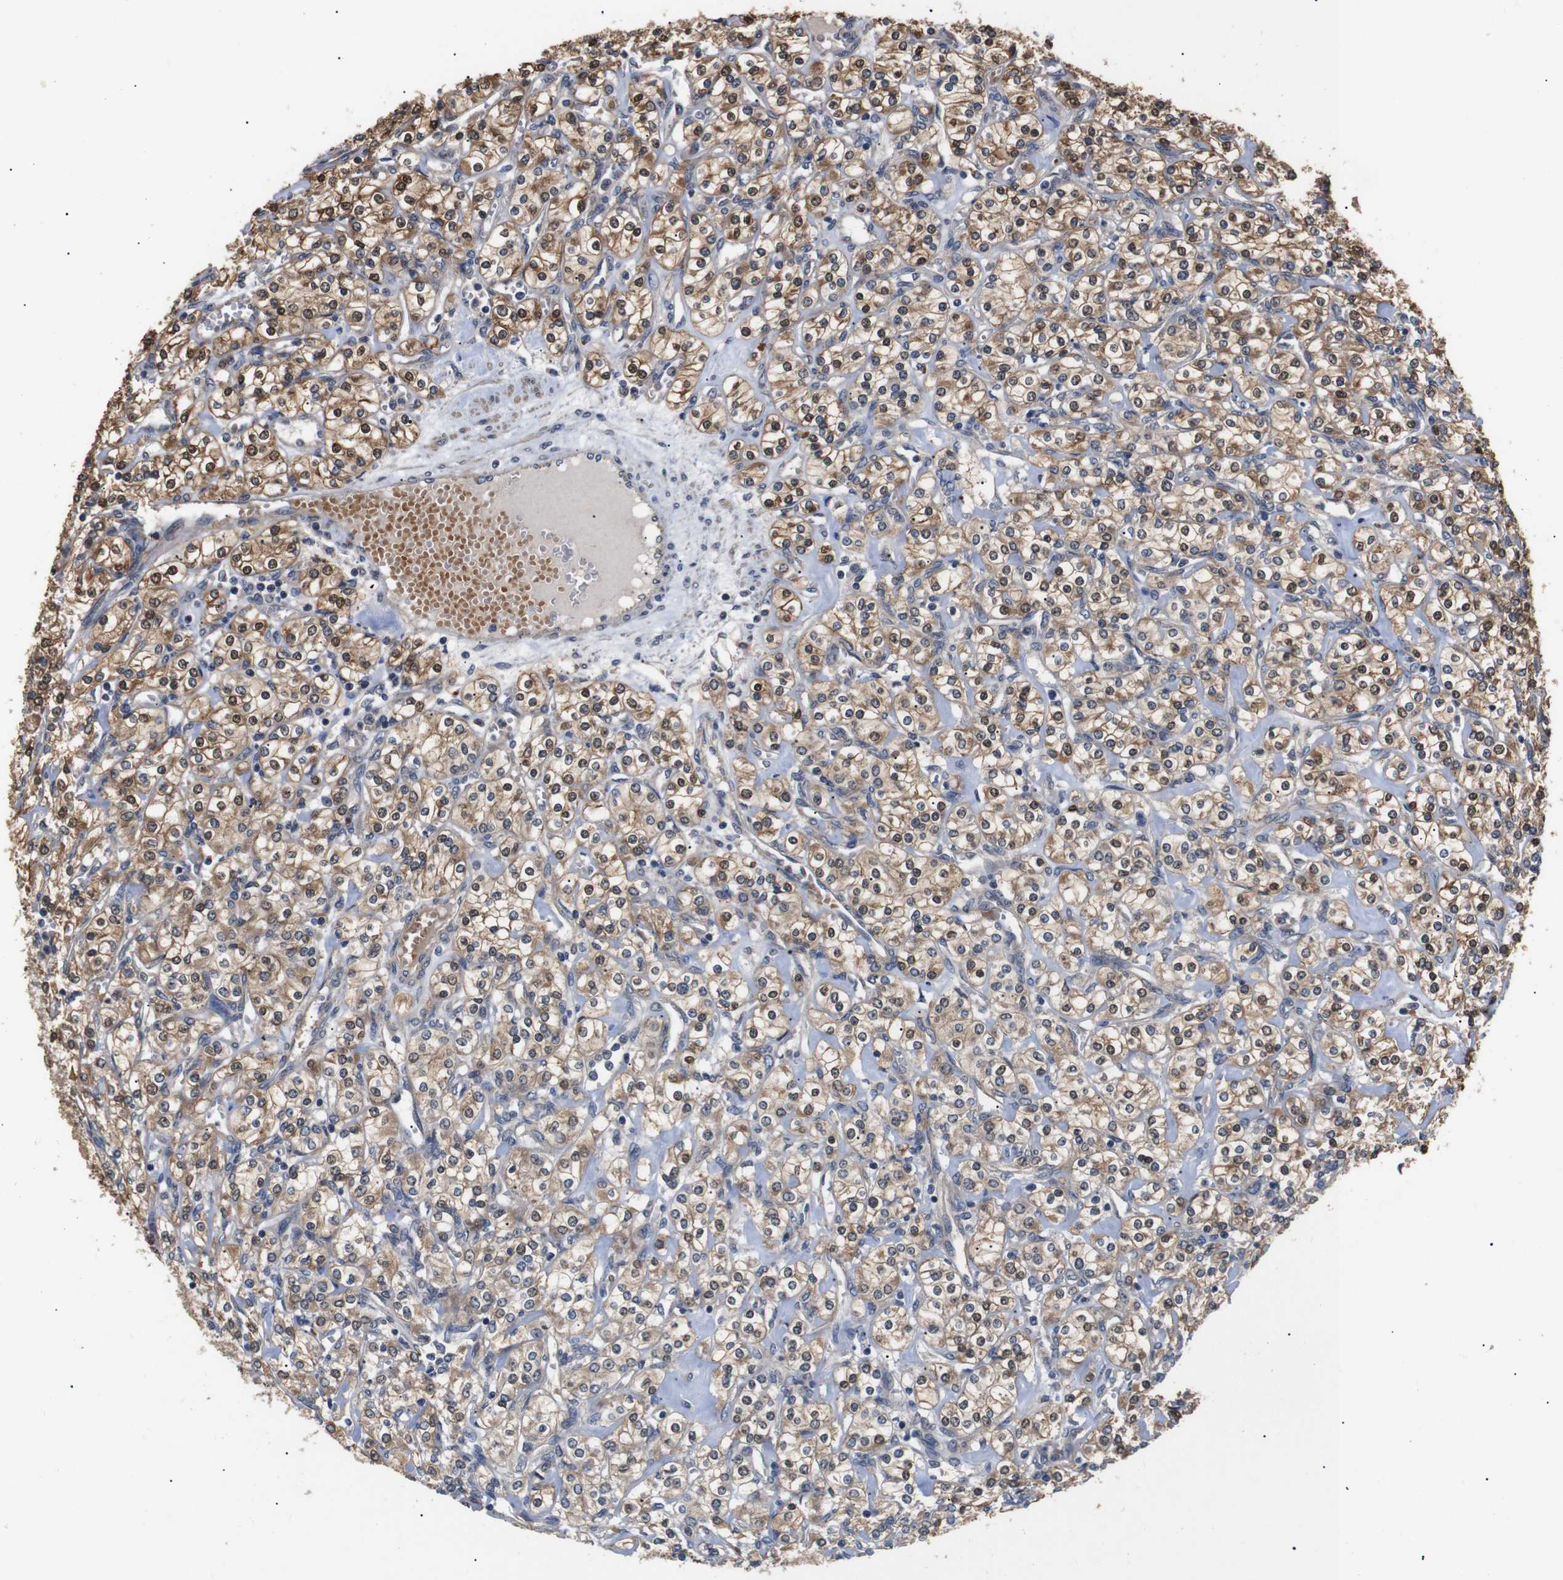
{"staining": {"intensity": "moderate", "quantity": ">75%", "location": "cytoplasmic/membranous"}, "tissue": "renal cancer", "cell_type": "Tumor cells", "image_type": "cancer", "snomed": [{"axis": "morphology", "description": "Adenocarcinoma, NOS"}, {"axis": "topography", "description": "Kidney"}], "caption": "Immunohistochemistry staining of renal cancer (adenocarcinoma), which exhibits medium levels of moderate cytoplasmic/membranous staining in about >75% of tumor cells indicating moderate cytoplasmic/membranous protein staining. The staining was performed using DAB (brown) for protein detection and nuclei were counterstained in hematoxylin (blue).", "gene": "DDR1", "patient": {"sex": "male", "age": 77}}